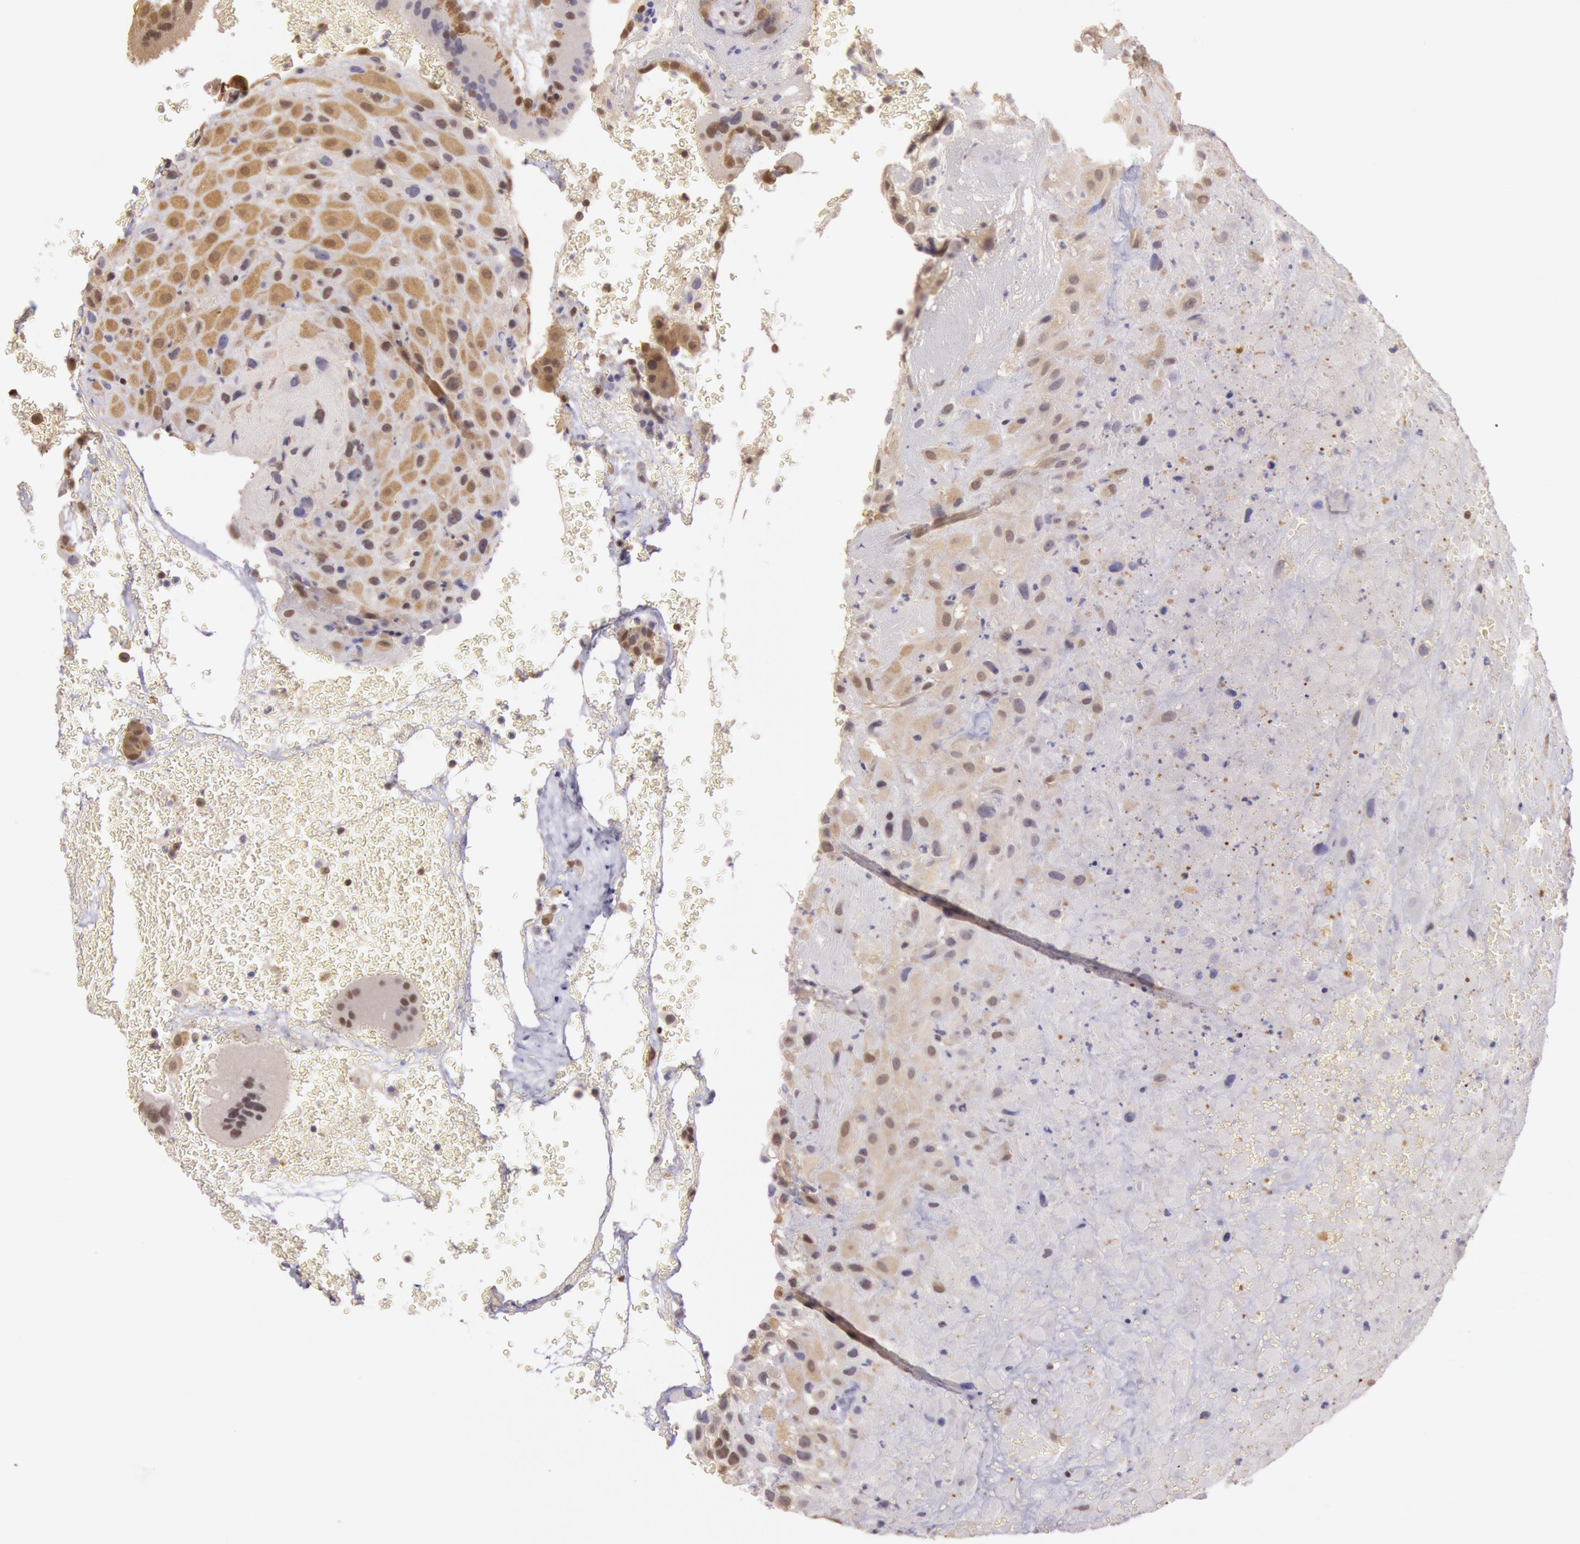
{"staining": {"intensity": "moderate", "quantity": "25%-75%", "location": "cytoplasmic/membranous"}, "tissue": "placenta", "cell_type": "Decidual cells", "image_type": "normal", "snomed": [{"axis": "morphology", "description": "Normal tissue, NOS"}, {"axis": "topography", "description": "Placenta"}], "caption": "Brown immunohistochemical staining in unremarkable placenta reveals moderate cytoplasmic/membranous staining in approximately 25%-75% of decidual cells. (DAB = brown stain, brightfield microscopy at high magnification).", "gene": "SOD1", "patient": {"sex": "female", "age": 19}}